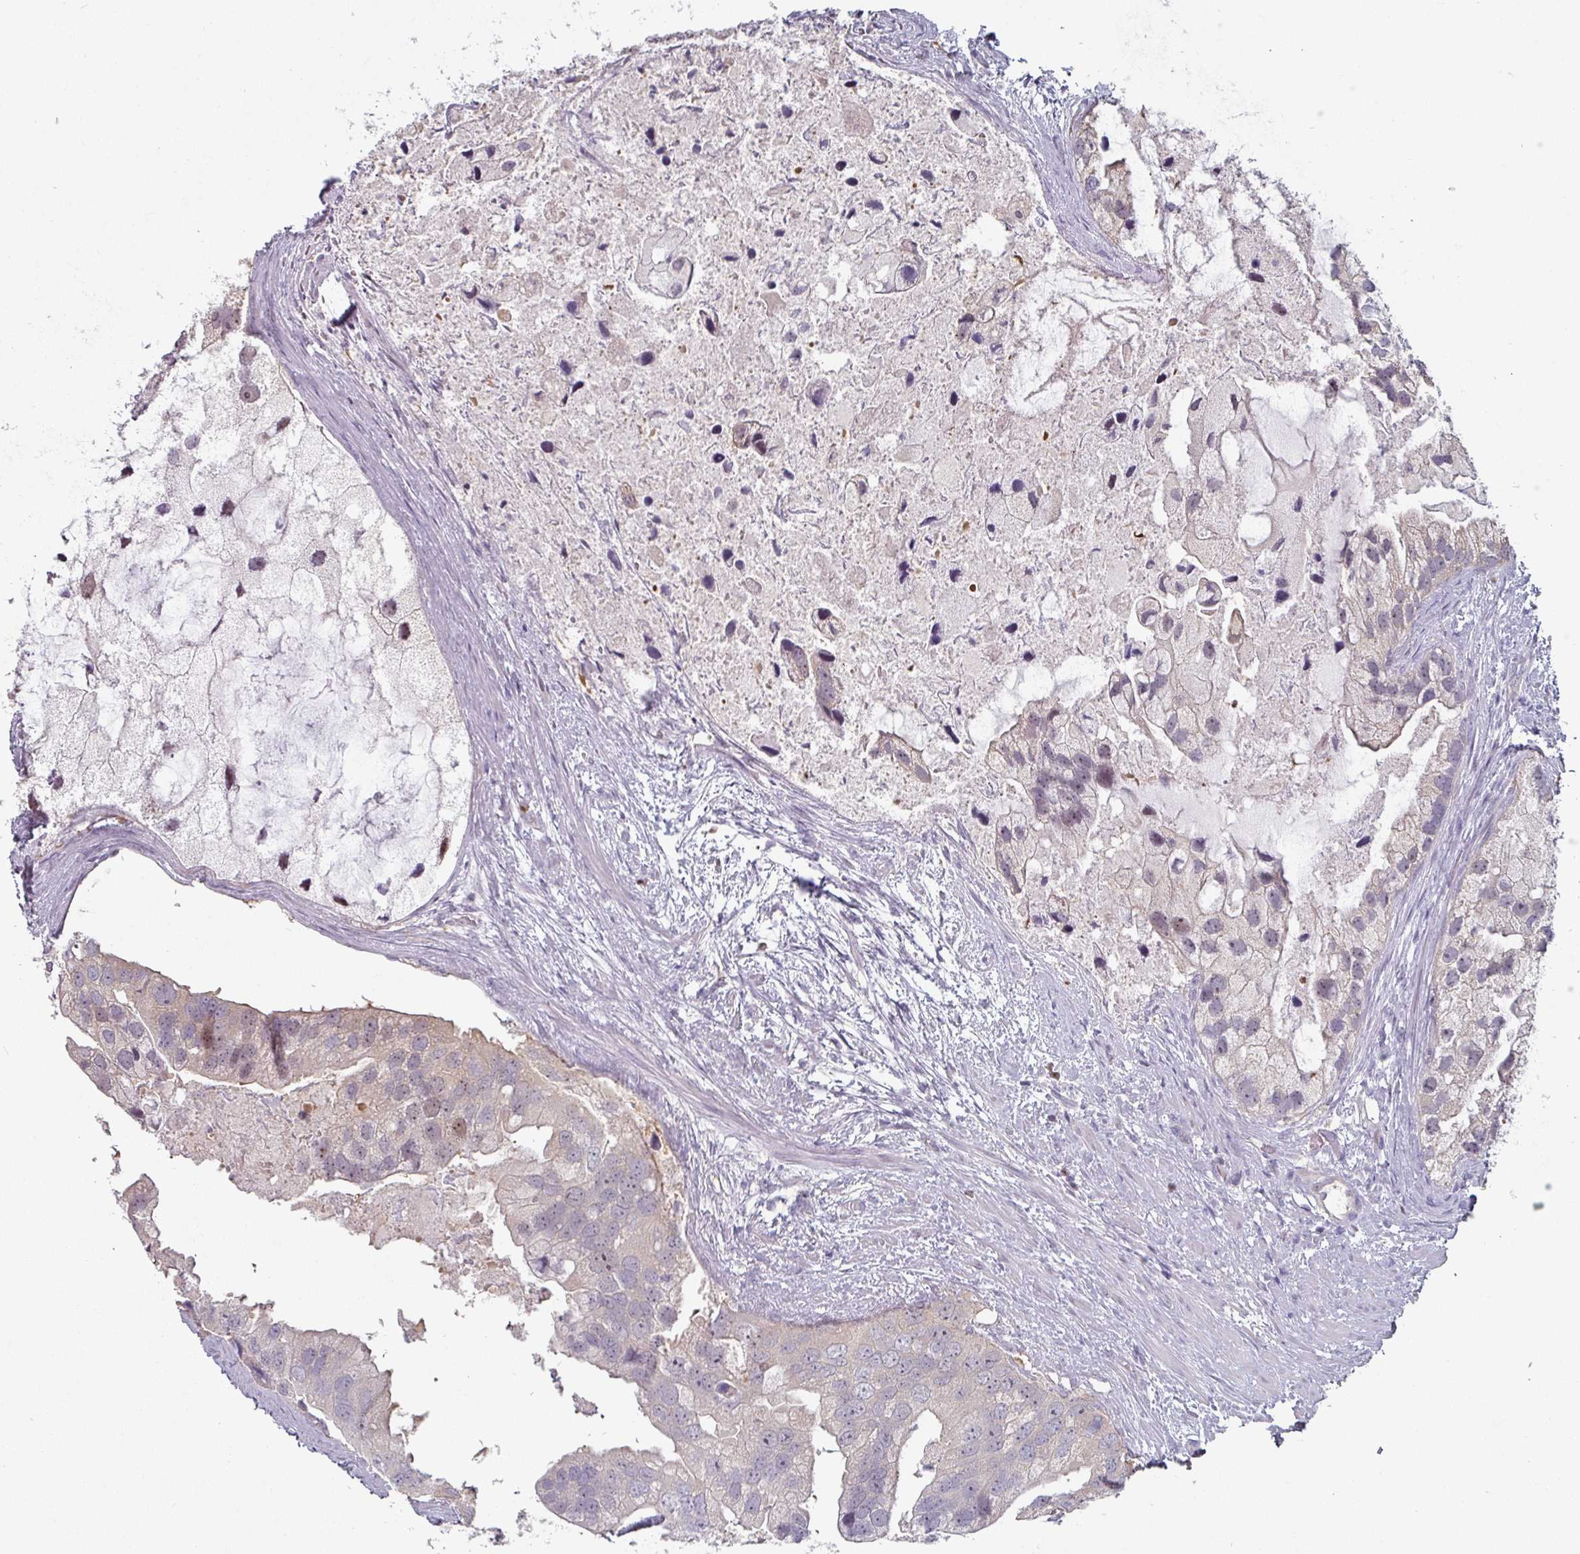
{"staining": {"intensity": "weak", "quantity": "<25%", "location": "cytoplasmic/membranous"}, "tissue": "prostate cancer", "cell_type": "Tumor cells", "image_type": "cancer", "snomed": [{"axis": "morphology", "description": "Adenocarcinoma, High grade"}, {"axis": "topography", "description": "Prostate"}], "caption": "Tumor cells show no significant staining in prostate high-grade adenocarcinoma.", "gene": "ZBTB6", "patient": {"sex": "male", "age": 62}}